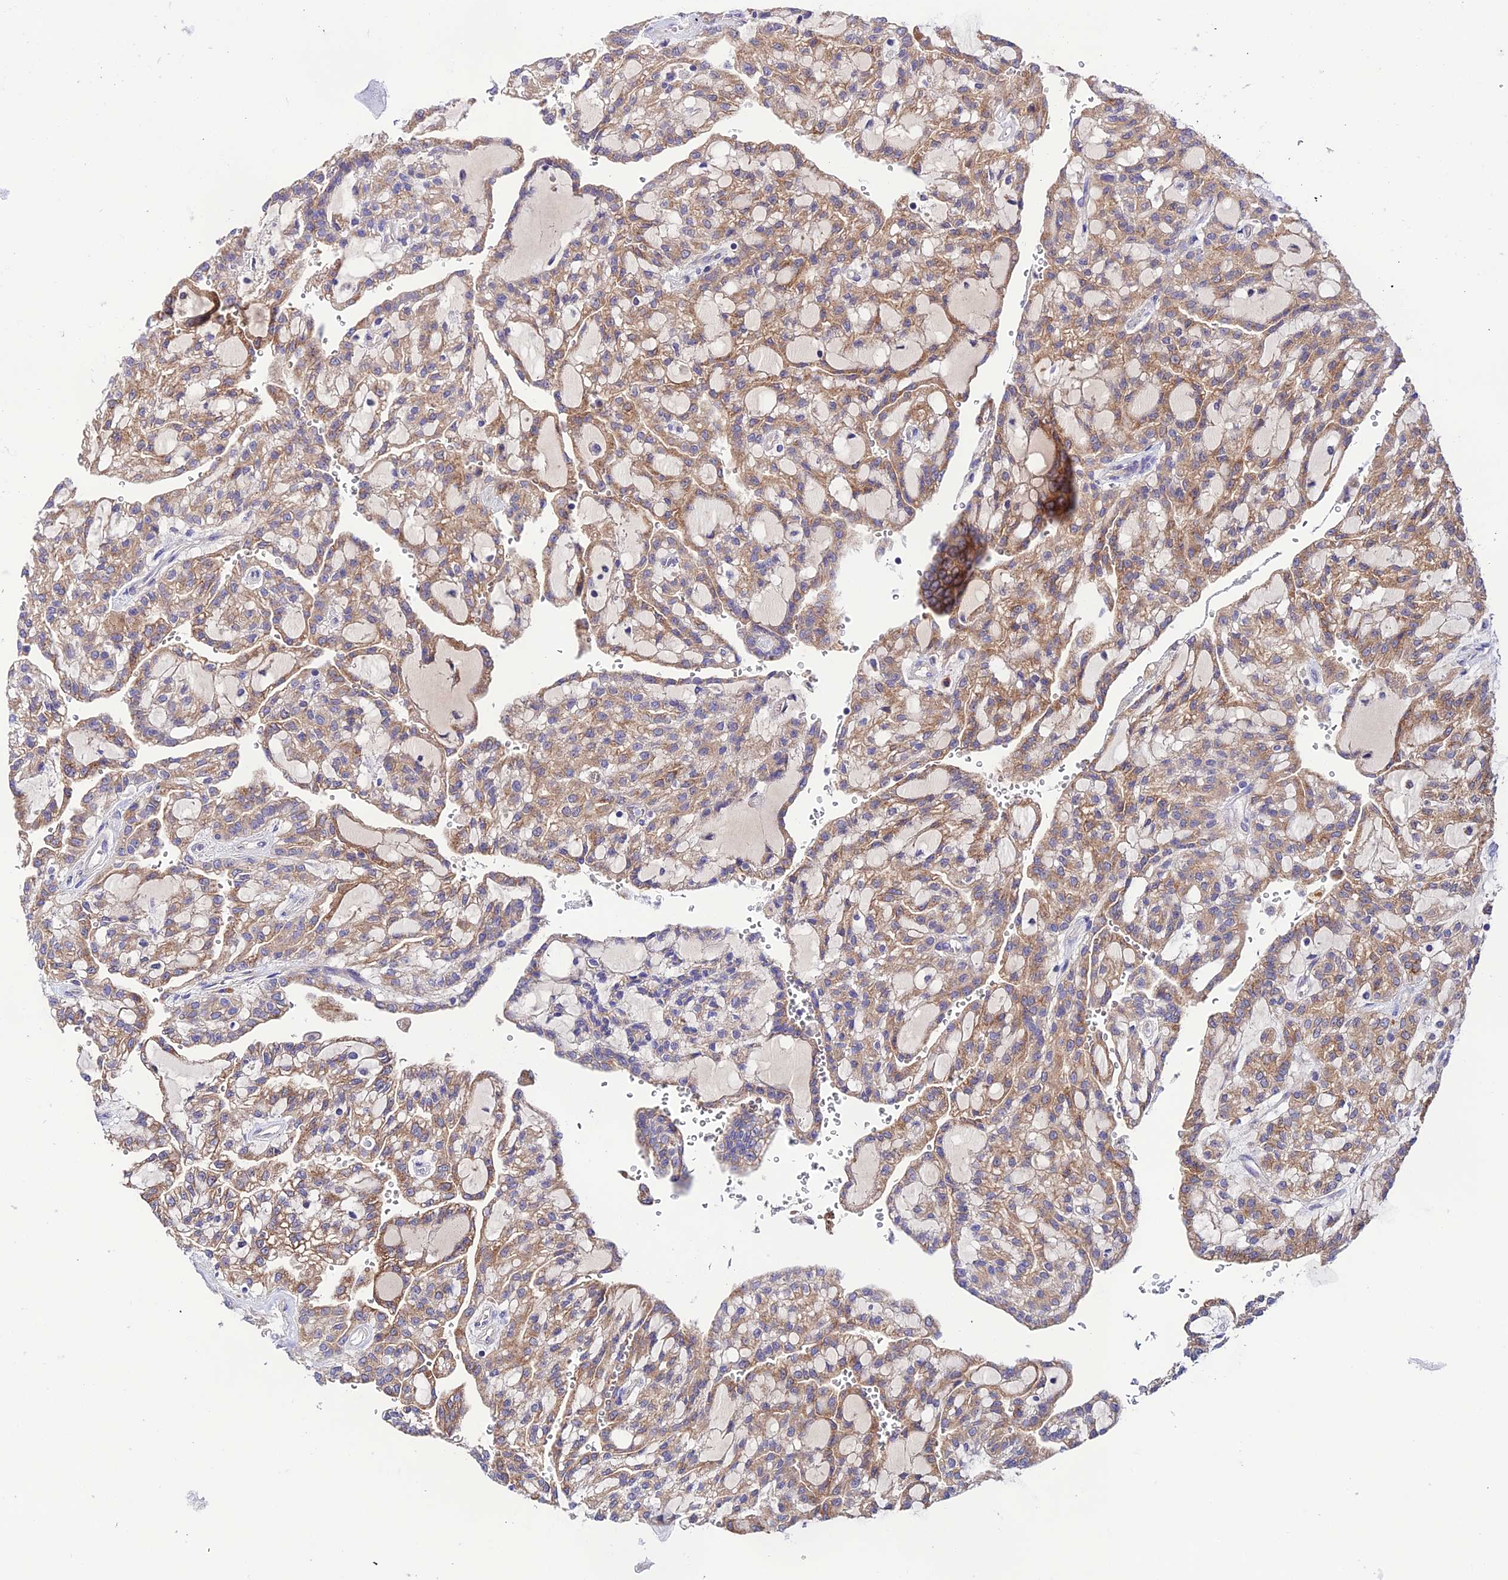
{"staining": {"intensity": "moderate", "quantity": ">75%", "location": "cytoplasmic/membranous"}, "tissue": "renal cancer", "cell_type": "Tumor cells", "image_type": "cancer", "snomed": [{"axis": "morphology", "description": "Adenocarcinoma, NOS"}, {"axis": "topography", "description": "Kidney"}], "caption": "Immunohistochemical staining of renal cancer displays moderate cytoplasmic/membranous protein expression in about >75% of tumor cells. The protein of interest is shown in brown color, while the nuclei are stained blue.", "gene": "LACTB2", "patient": {"sex": "male", "age": 63}}